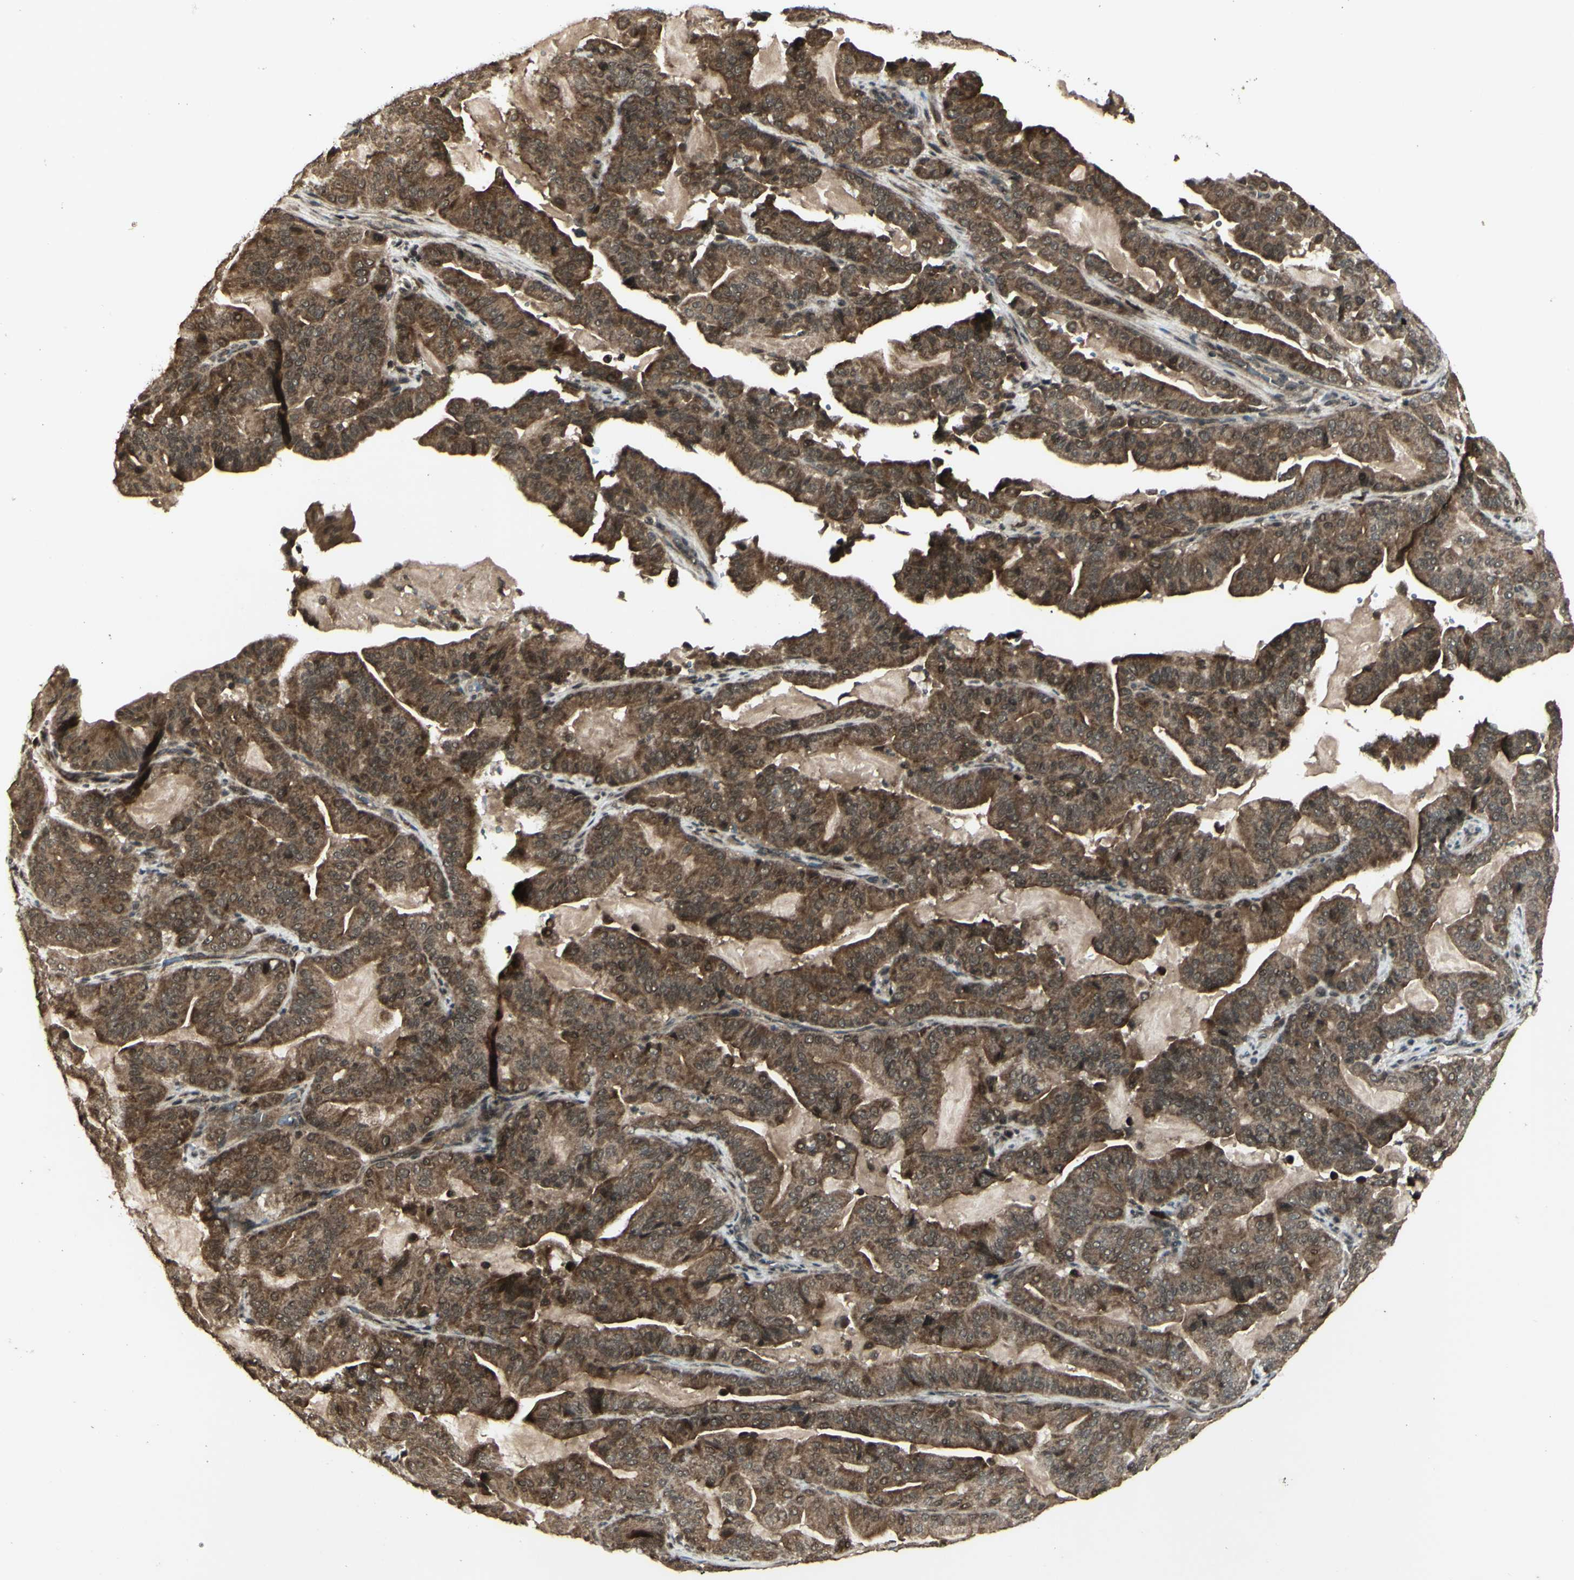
{"staining": {"intensity": "strong", "quantity": ">75%", "location": "cytoplasmic/membranous"}, "tissue": "pancreatic cancer", "cell_type": "Tumor cells", "image_type": "cancer", "snomed": [{"axis": "morphology", "description": "Adenocarcinoma, NOS"}, {"axis": "topography", "description": "Pancreas"}], "caption": "Human adenocarcinoma (pancreatic) stained with a protein marker exhibits strong staining in tumor cells.", "gene": "BLNK", "patient": {"sex": "male", "age": 63}}